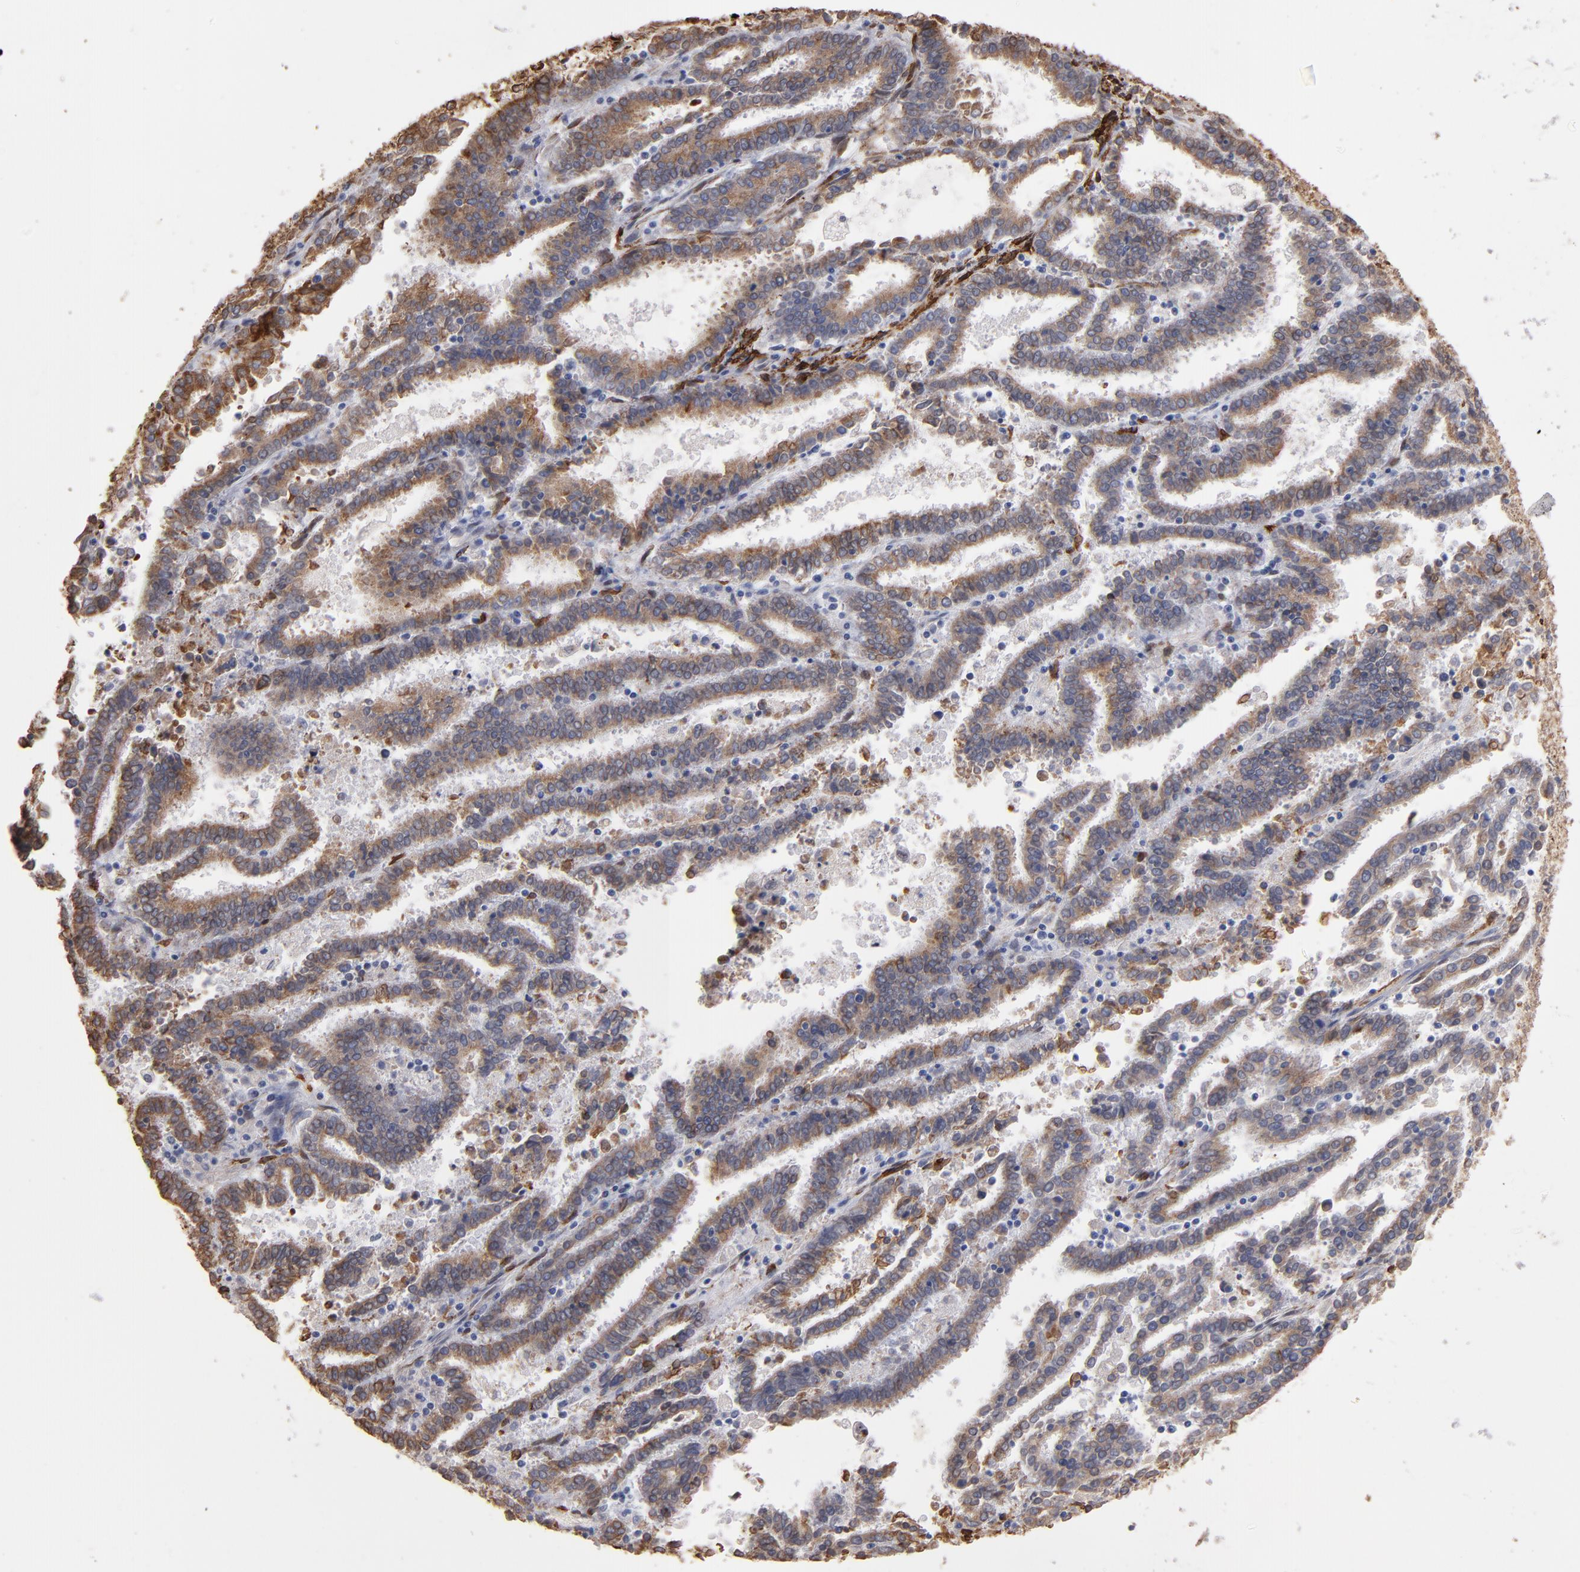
{"staining": {"intensity": "moderate", "quantity": ">75%", "location": "cytoplasmic/membranous"}, "tissue": "endometrial cancer", "cell_type": "Tumor cells", "image_type": "cancer", "snomed": [{"axis": "morphology", "description": "Adenocarcinoma, NOS"}, {"axis": "topography", "description": "Uterus"}], "caption": "A micrograph of endometrial adenocarcinoma stained for a protein reveals moderate cytoplasmic/membranous brown staining in tumor cells.", "gene": "PGRMC1", "patient": {"sex": "female", "age": 83}}